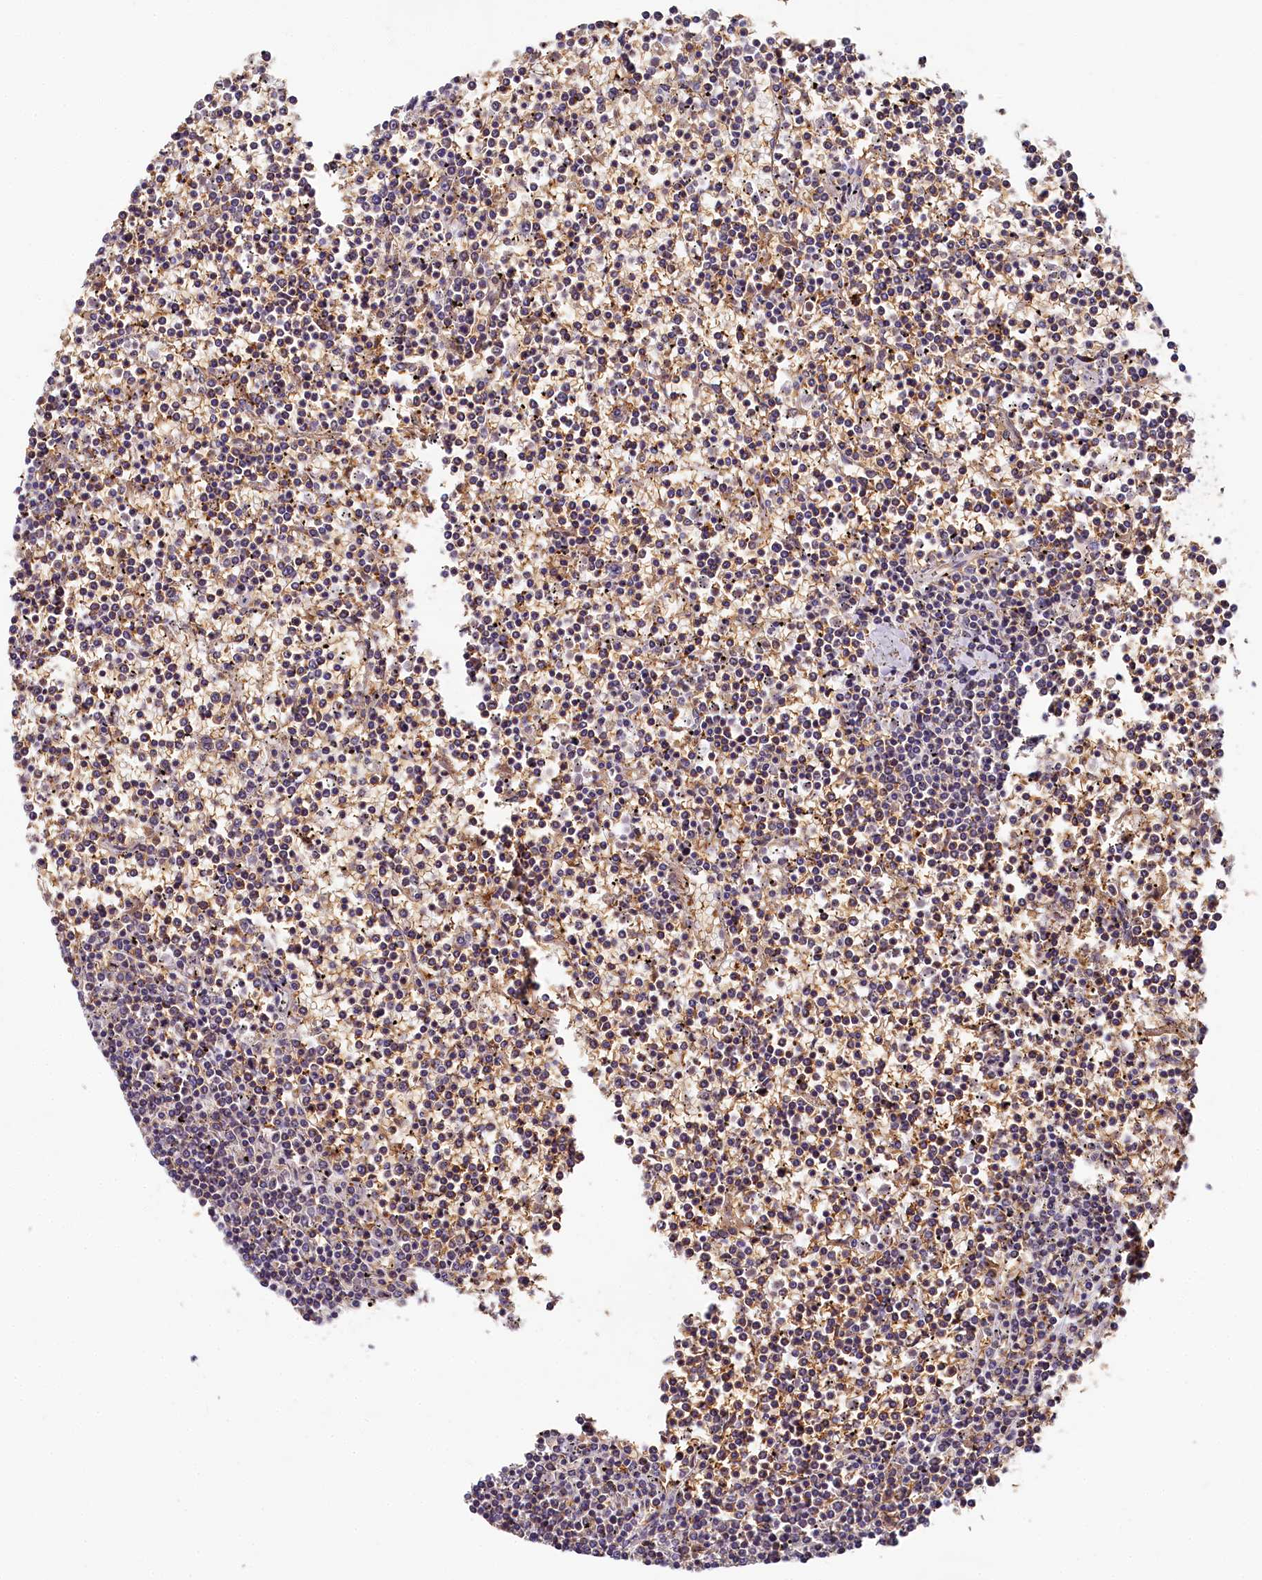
{"staining": {"intensity": "negative", "quantity": "none", "location": "none"}, "tissue": "lymphoma", "cell_type": "Tumor cells", "image_type": "cancer", "snomed": [{"axis": "morphology", "description": "Malignant lymphoma, non-Hodgkin's type, Low grade"}, {"axis": "topography", "description": "Spleen"}], "caption": "High magnification brightfield microscopy of lymphoma stained with DAB (brown) and counterstained with hematoxylin (blue): tumor cells show no significant positivity.", "gene": "PPIP5K1", "patient": {"sex": "female", "age": 19}}